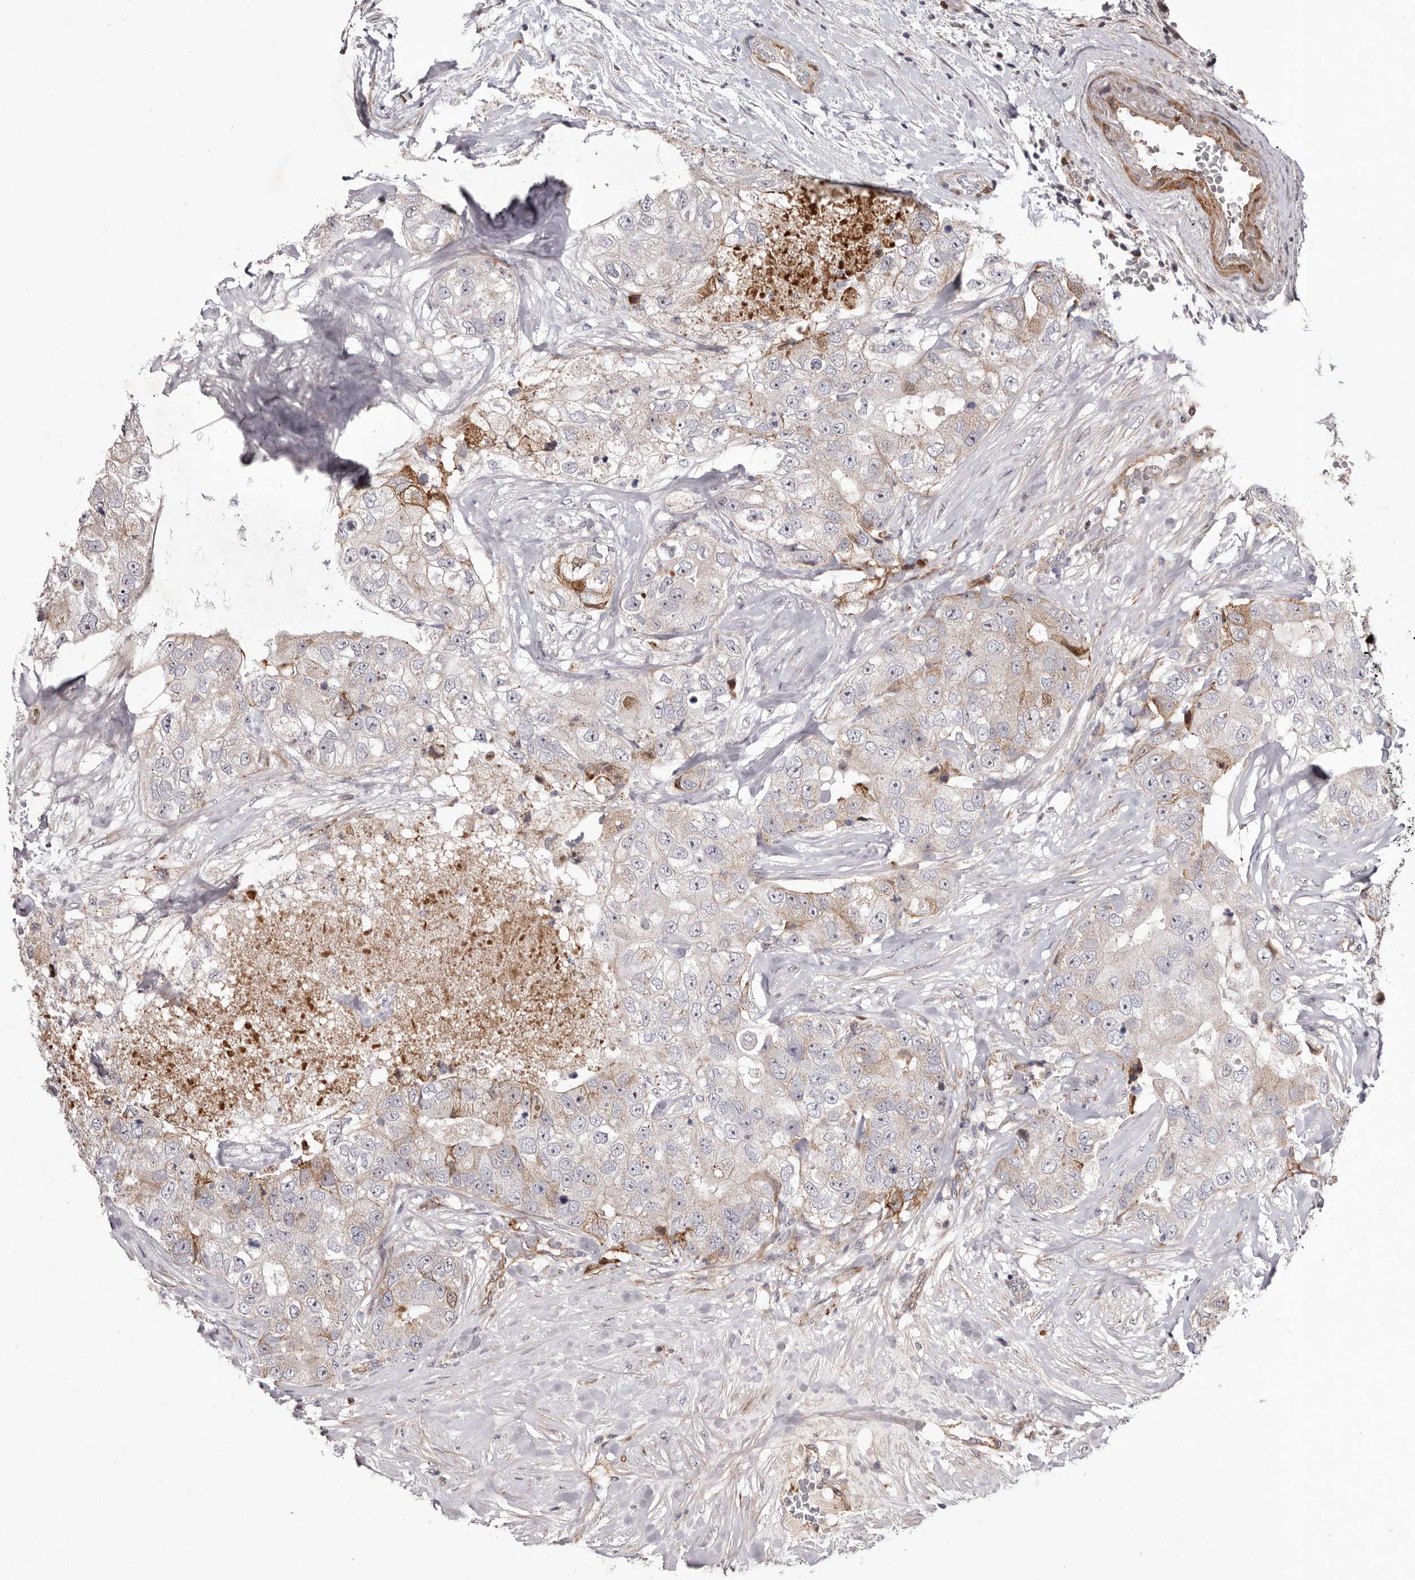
{"staining": {"intensity": "moderate", "quantity": "<25%", "location": "cytoplasmic/membranous"}, "tissue": "breast cancer", "cell_type": "Tumor cells", "image_type": "cancer", "snomed": [{"axis": "morphology", "description": "Duct carcinoma"}, {"axis": "topography", "description": "Breast"}], "caption": "Breast cancer (invasive ductal carcinoma) stained with immunohistochemistry exhibits moderate cytoplasmic/membranous staining in approximately <25% of tumor cells.", "gene": "NUBPL", "patient": {"sex": "female", "age": 62}}